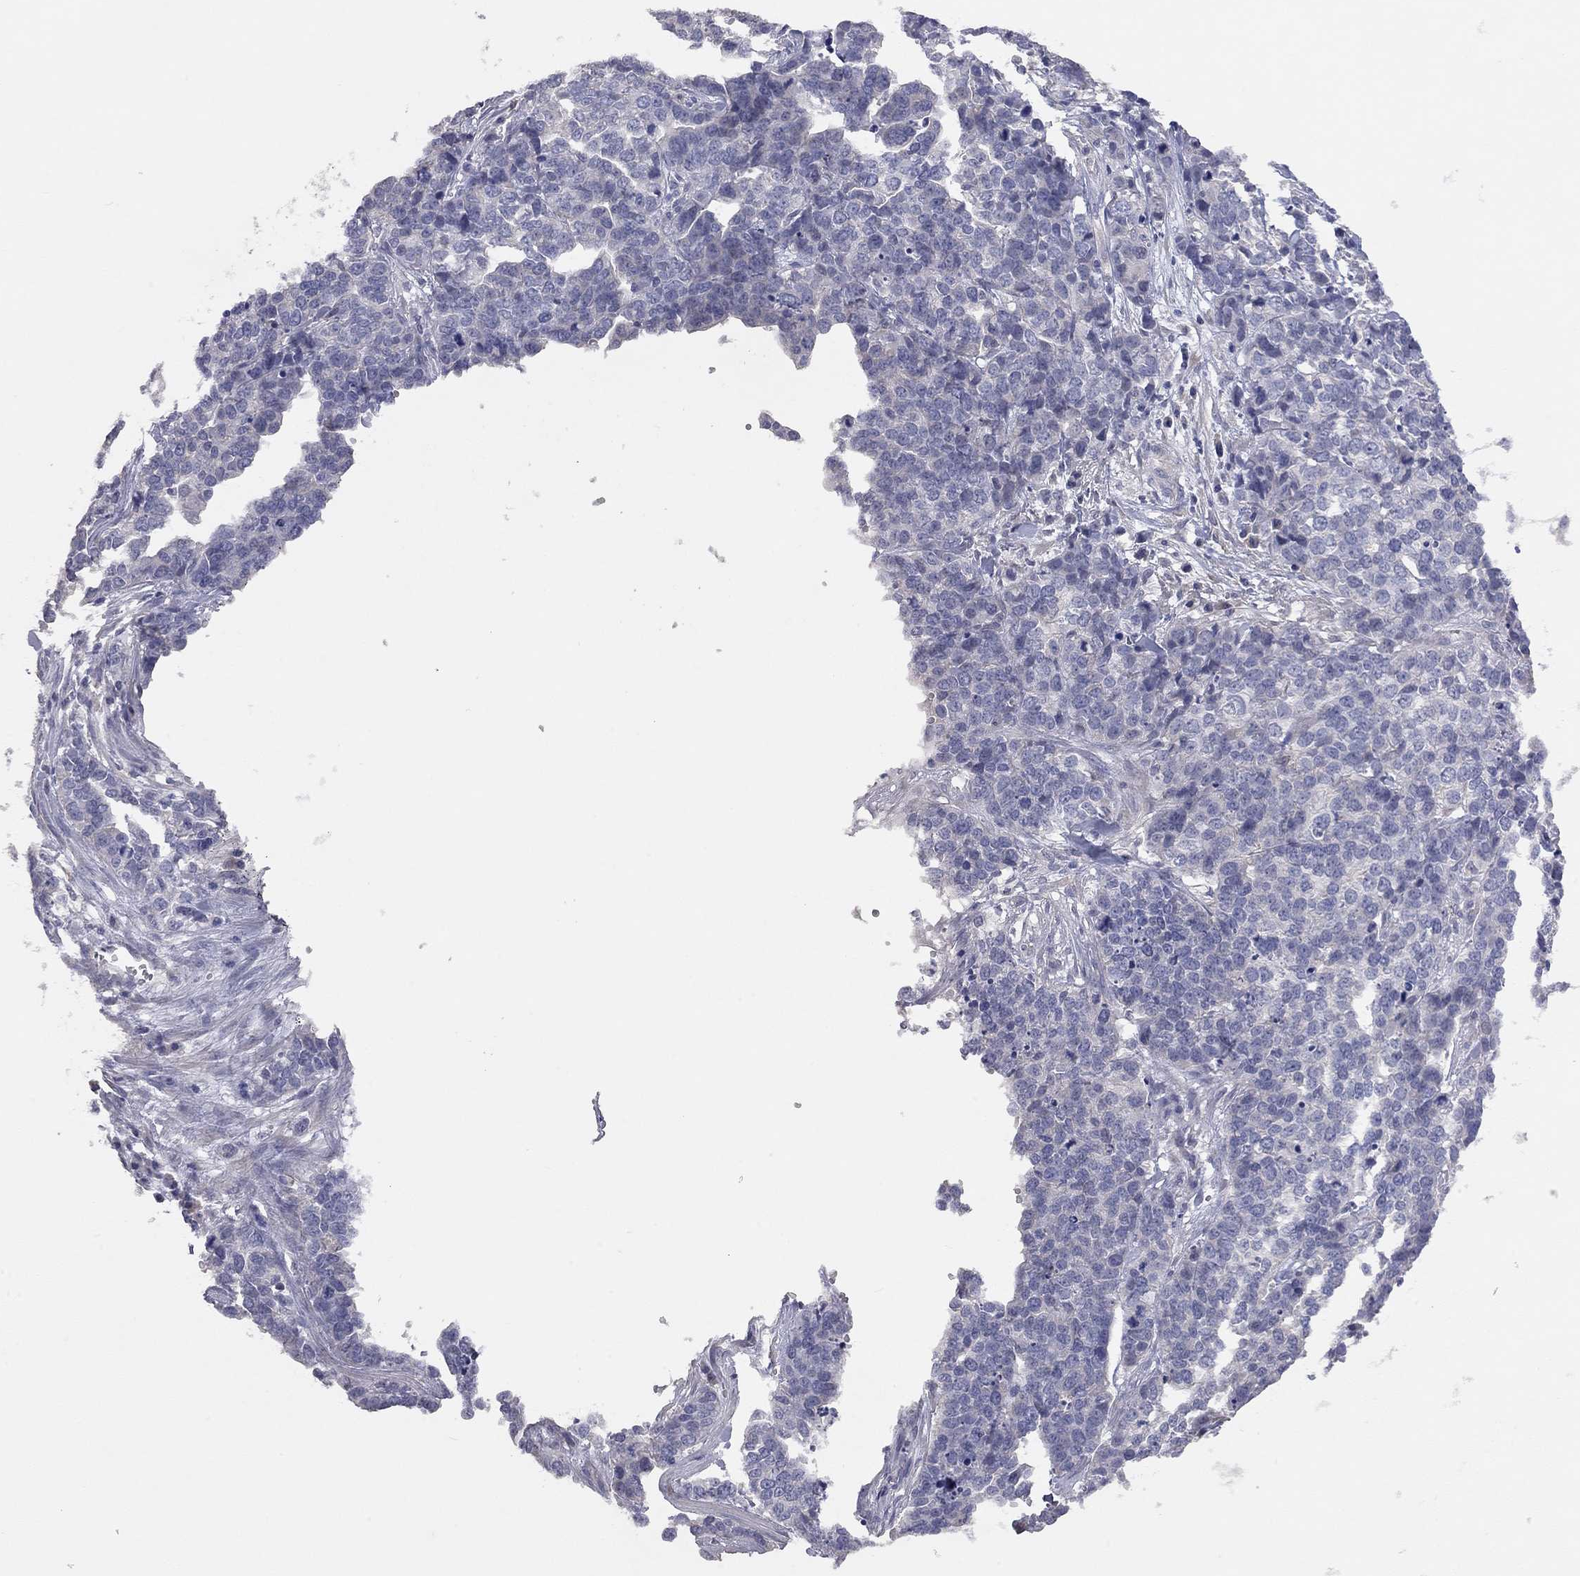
{"staining": {"intensity": "negative", "quantity": "none", "location": "none"}, "tissue": "ovarian cancer", "cell_type": "Tumor cells", "image_type": "cancer", "snomed": [{"axis": "morphology", "description": "Carcinoma, endometroid"}, {"axis": "topography", "description": "Ovary"}], "caption": "IHC of human ovarian cancer (endometroid carcinoma) reveals no staining in tumor cells. The staining is performed using DAB brown chromogen with nuclei counter-stained in using hematoxylin.", "gene": "KCNB1", "patient": {"sex": "female", "age": 65}}